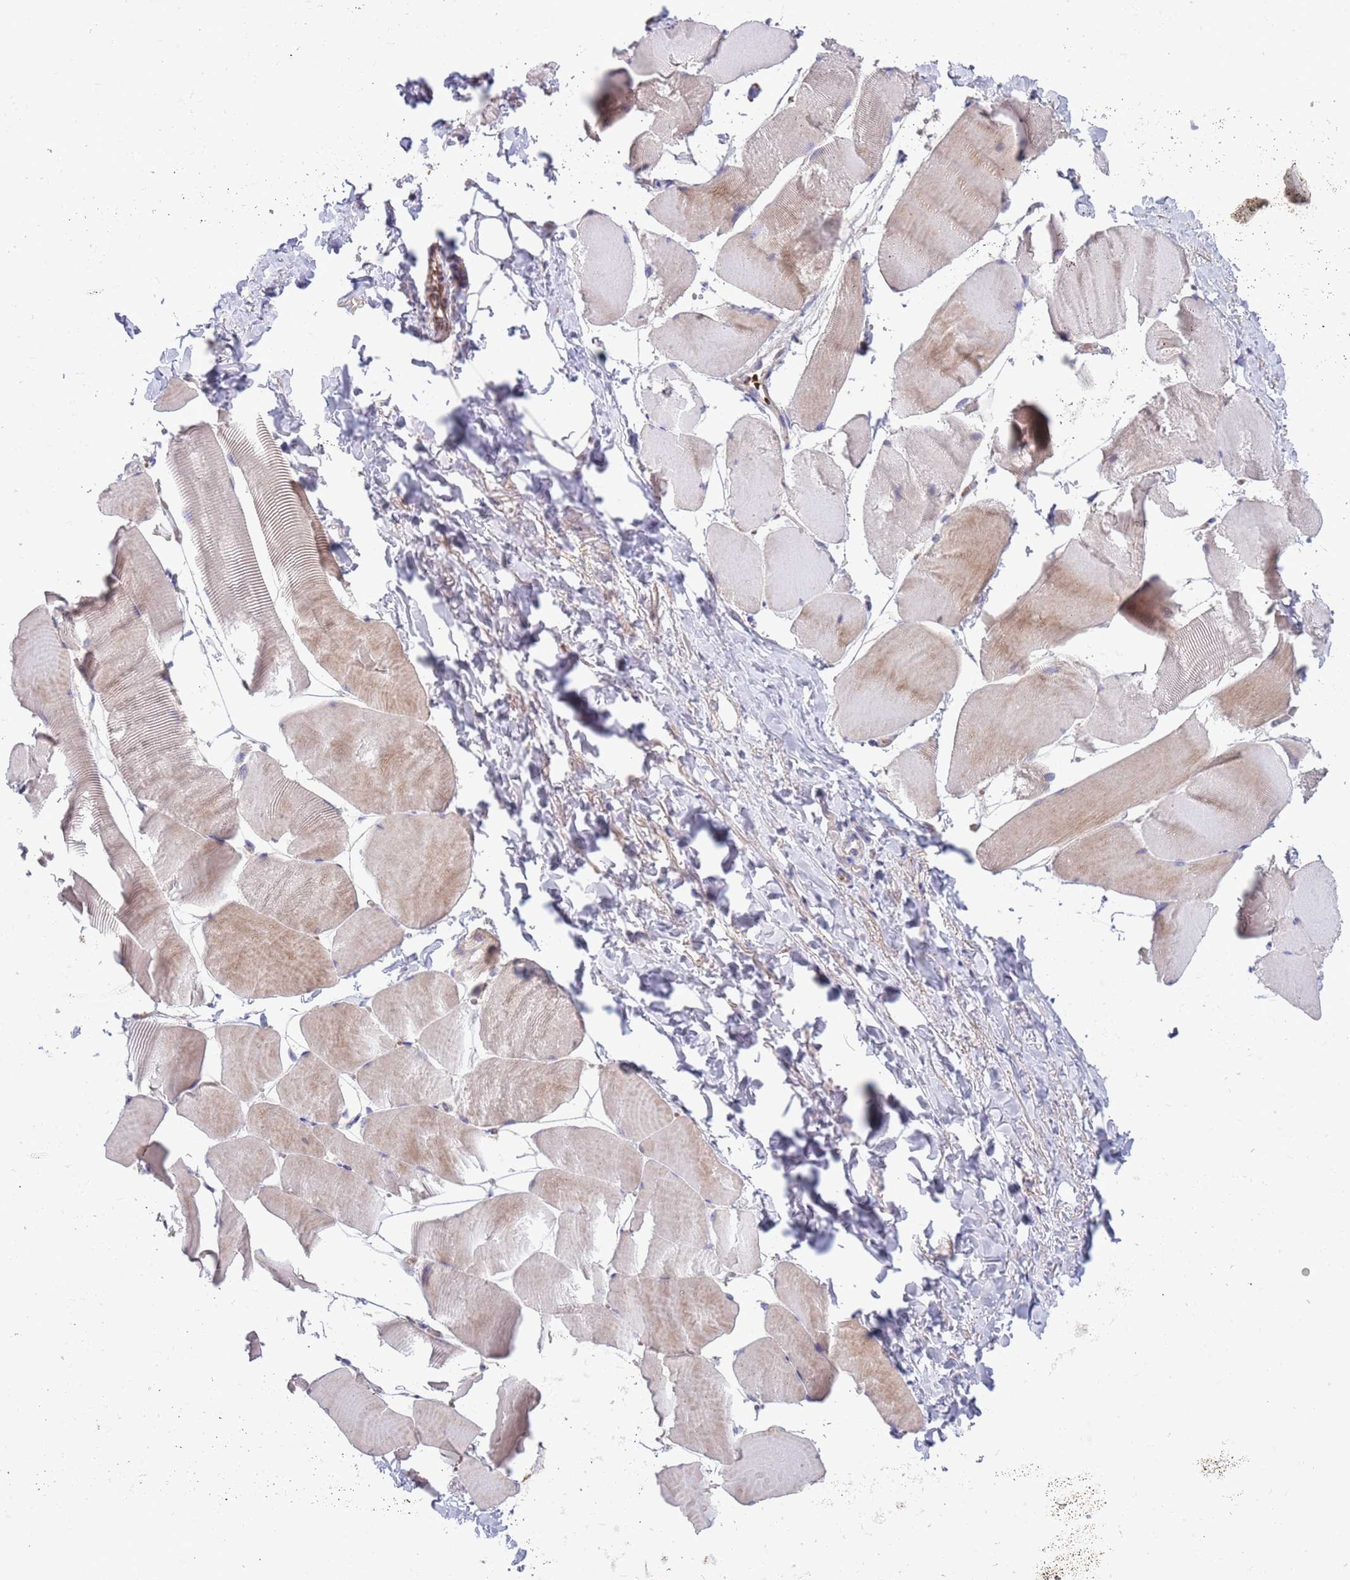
{"staining": {"intensity": "negative", "quantity": "none", "location": "none"}, "tissue": "skeletal muscle", "cell_type": "Myocytes", "image_type": "normal", "snomed": [{"axis": "morphology", "description": "Normal tissue, NOS"}, {"axis": "topography", "description": "Skeletal muscle"}], "caption": "An image of skeletal muscle stained for a protein shows no brown staining in myocytes.", "gene": "ZNF14", "patient": {"sex": "male", "age": 25}}